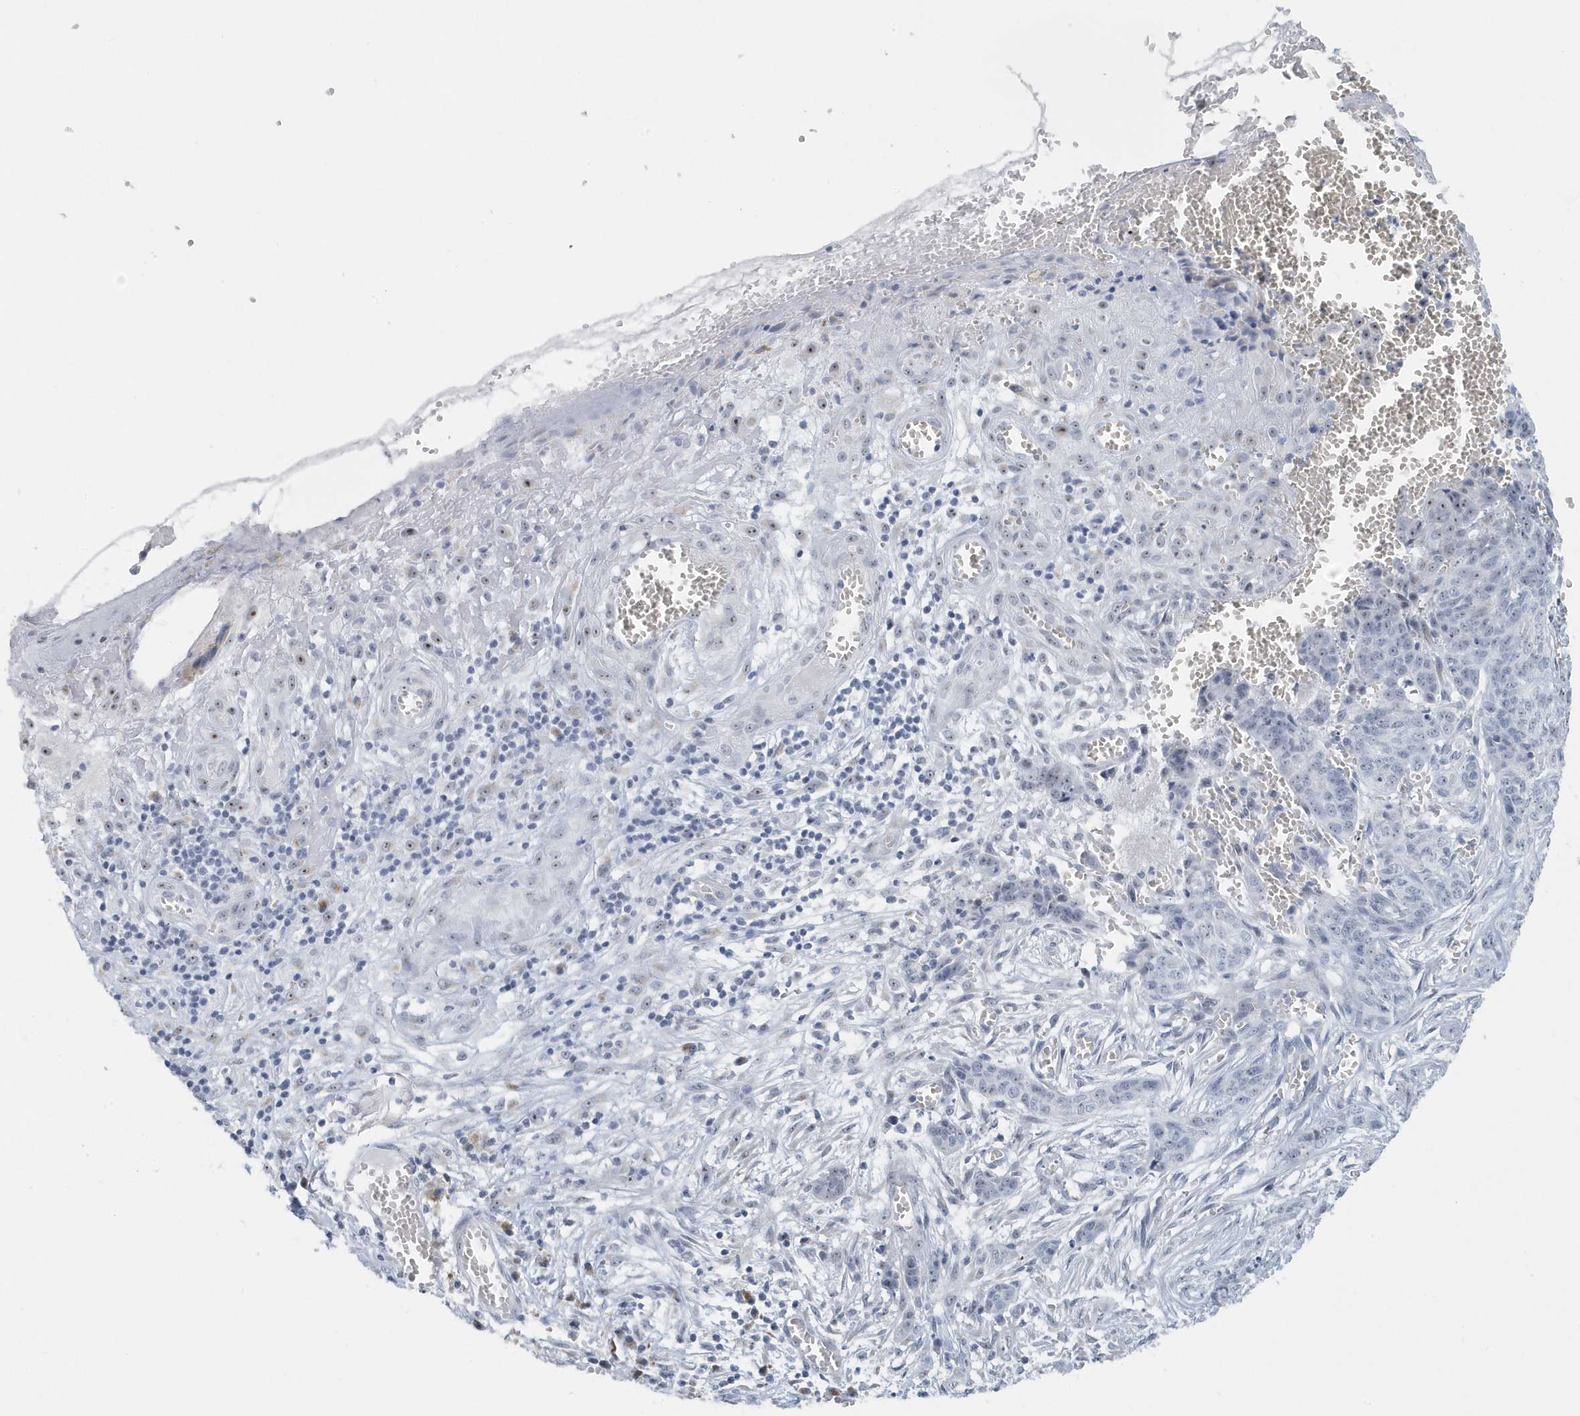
{"staining": {"intensity": "negative", "quantity": "none", "location": "none"}, "tissue": "skin cancer", "cell_type": "Tumor cells", "image_type": "cancer", "snomed": [{"axis": "morphology", "description": "Basal cell carcinoma"}, {"axis": "topography", "description": "Skin"}], "caption": "The immunohistochemistry micrograph has no significant positivity in tumor cells of skin cancer tissue. (DAB (3,3'-diaminobenzidine) IHC with hematoxylin counter stain).", "gene": "RPF2", "patient": {"sex": "female", "age": 64}}